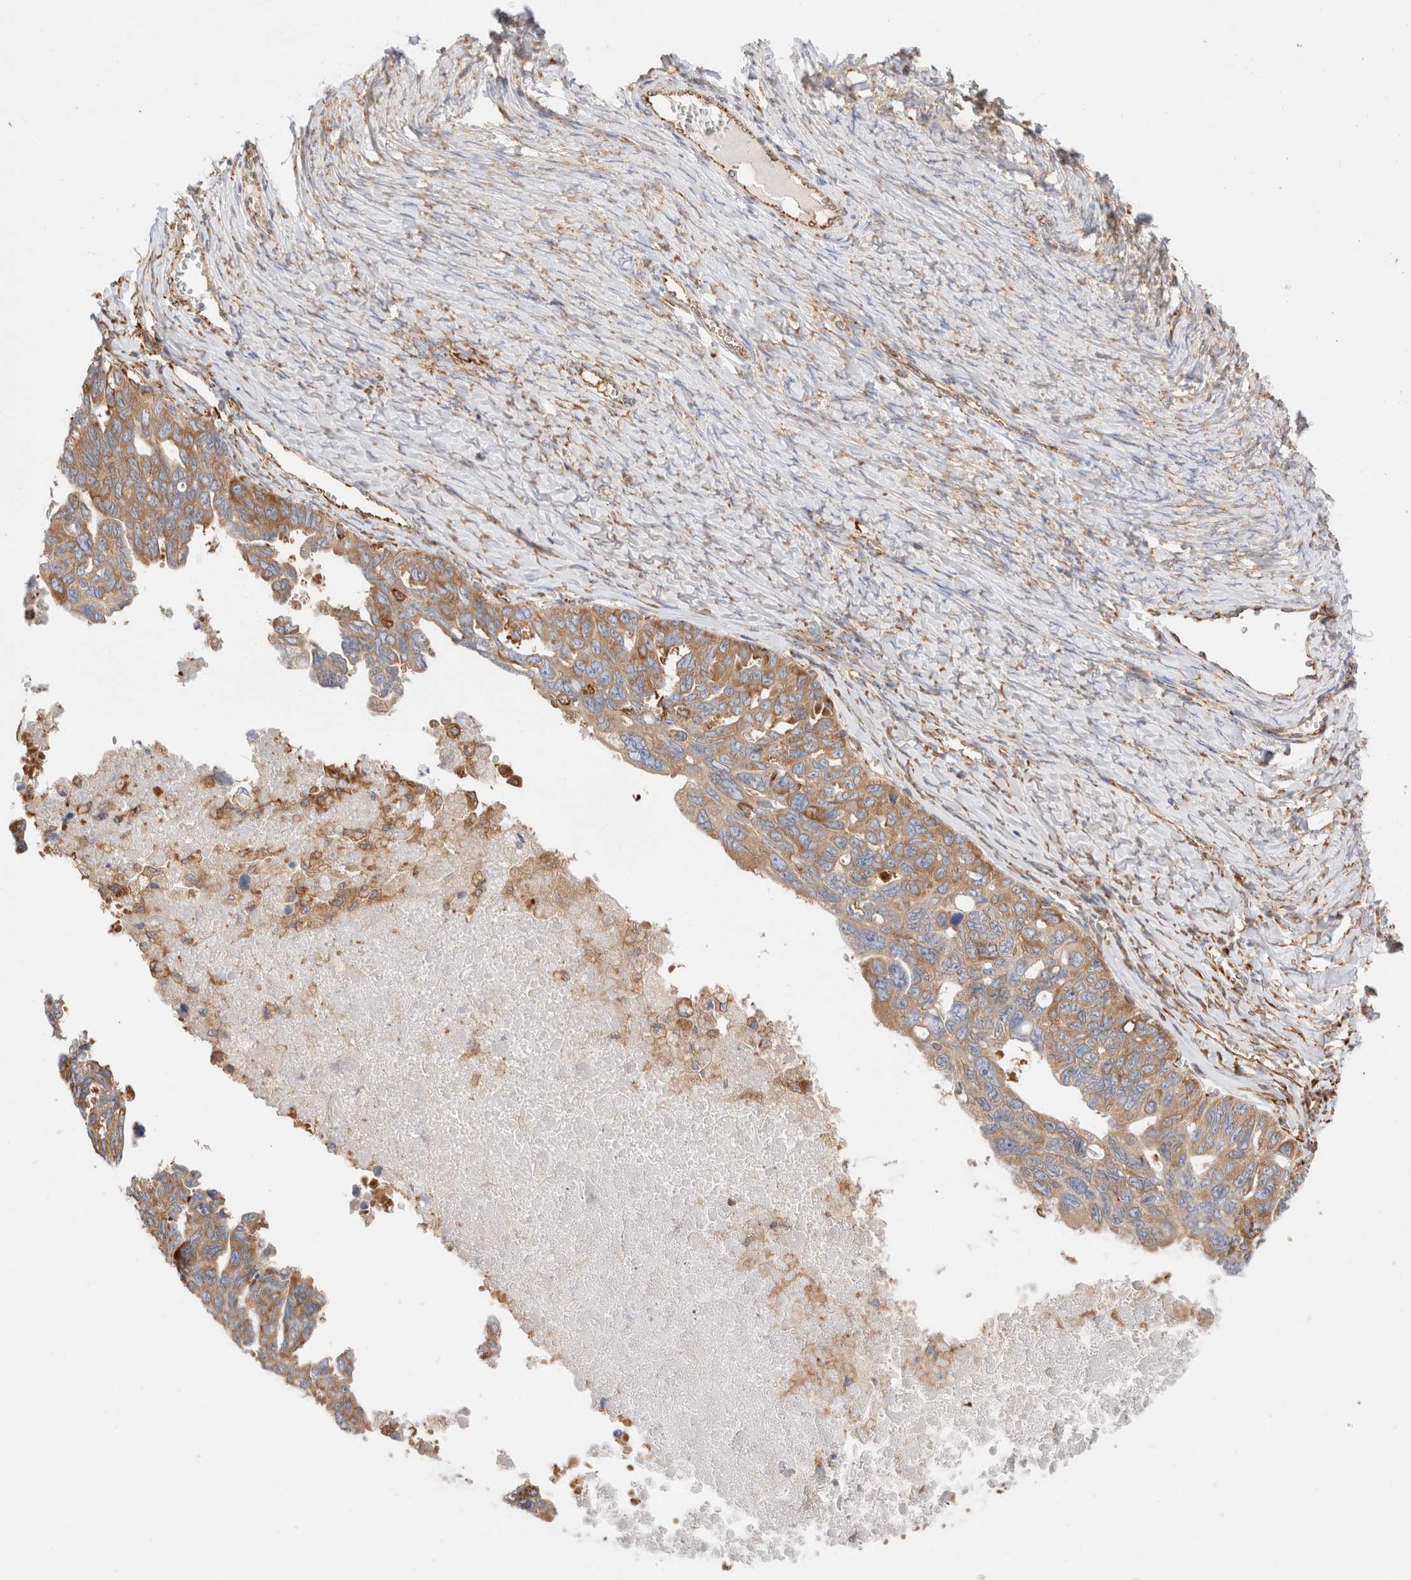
{"staining": {"intensity": "moderate", "quantity": ">75%", "location": "cytoplasmic/membranous"}, "tissue": "ovarian cancer", "cell_type": "Tumor cells", "image_type": "cancer", "snomed": [{"axis": "morphology", "description": "Cystadenocarcinoma, serous, NOS"}, {"axis": "topography", "description": "Ovary"}], "caption": "Protein staining of ovarian cancer tissue shows moderate cytoplasmic/membranous staining in about >75% of tumor cells.", "gene": "ZC2HC1A", "patient": {"sex": "female", "age": 79}}